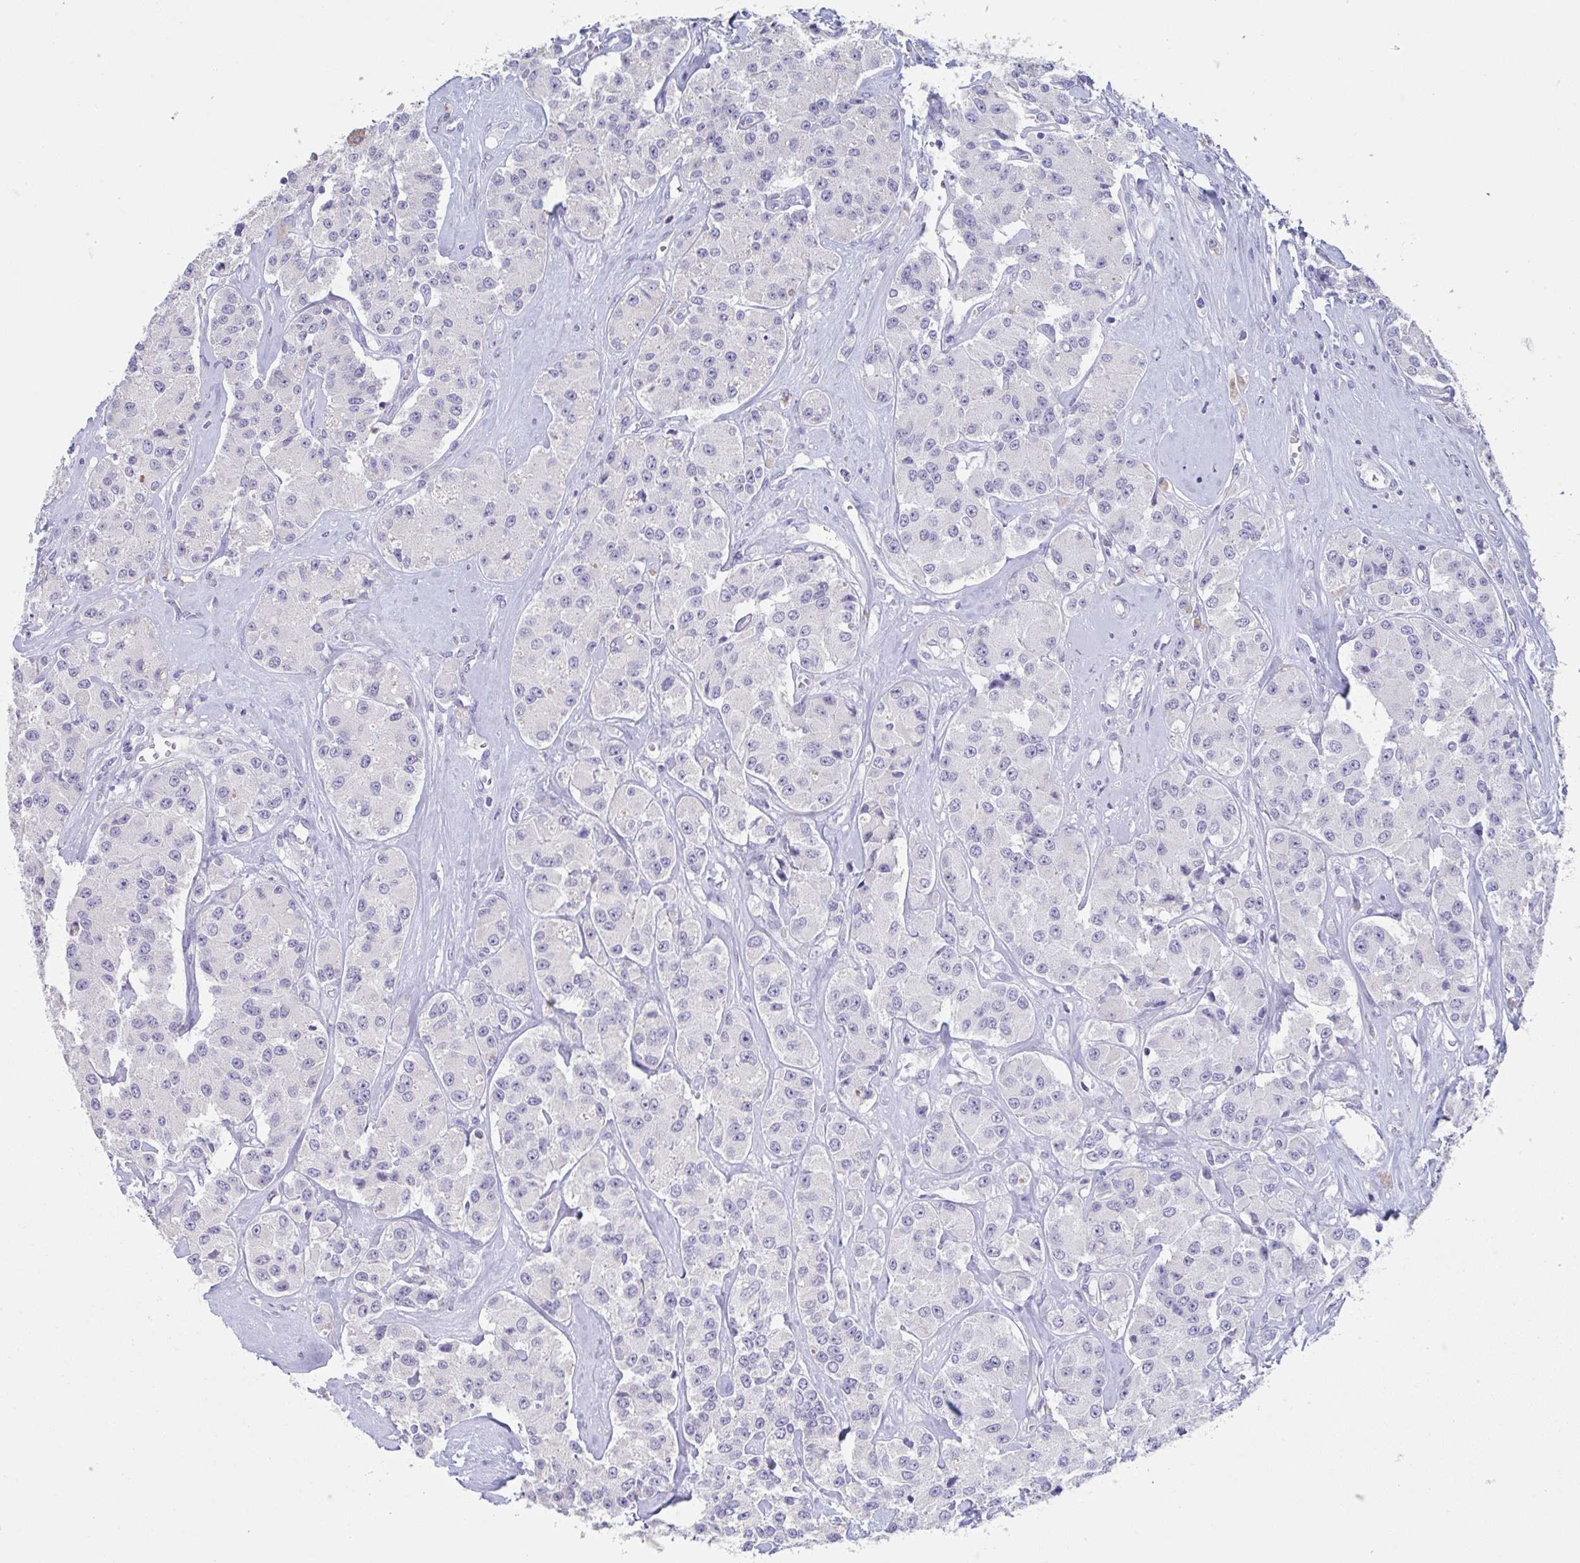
{"staining": {"intensity": "negative", "quantity": "none", "location": "none"}, "tissue": "carcinoid", "cell_type": "Tumor cells", "image_type": "cancer", "snomed": [{"axis": "morphology", "description": "Carcinoid, malignant, NOS"}, {"axis": "topography", "description": "Pancreas"}], "caption": "Immunohistochemical staining of carcinoid (malignant) reveals no significant positivity in tumor cells. The staining is performed using DAB (3,3'-diaminobenzidine) brown chromogen with nuclei counter-stained in using hematoxylin.", "gene": "NOXRED1", "patient": {"sex": "male", "age": 41}}